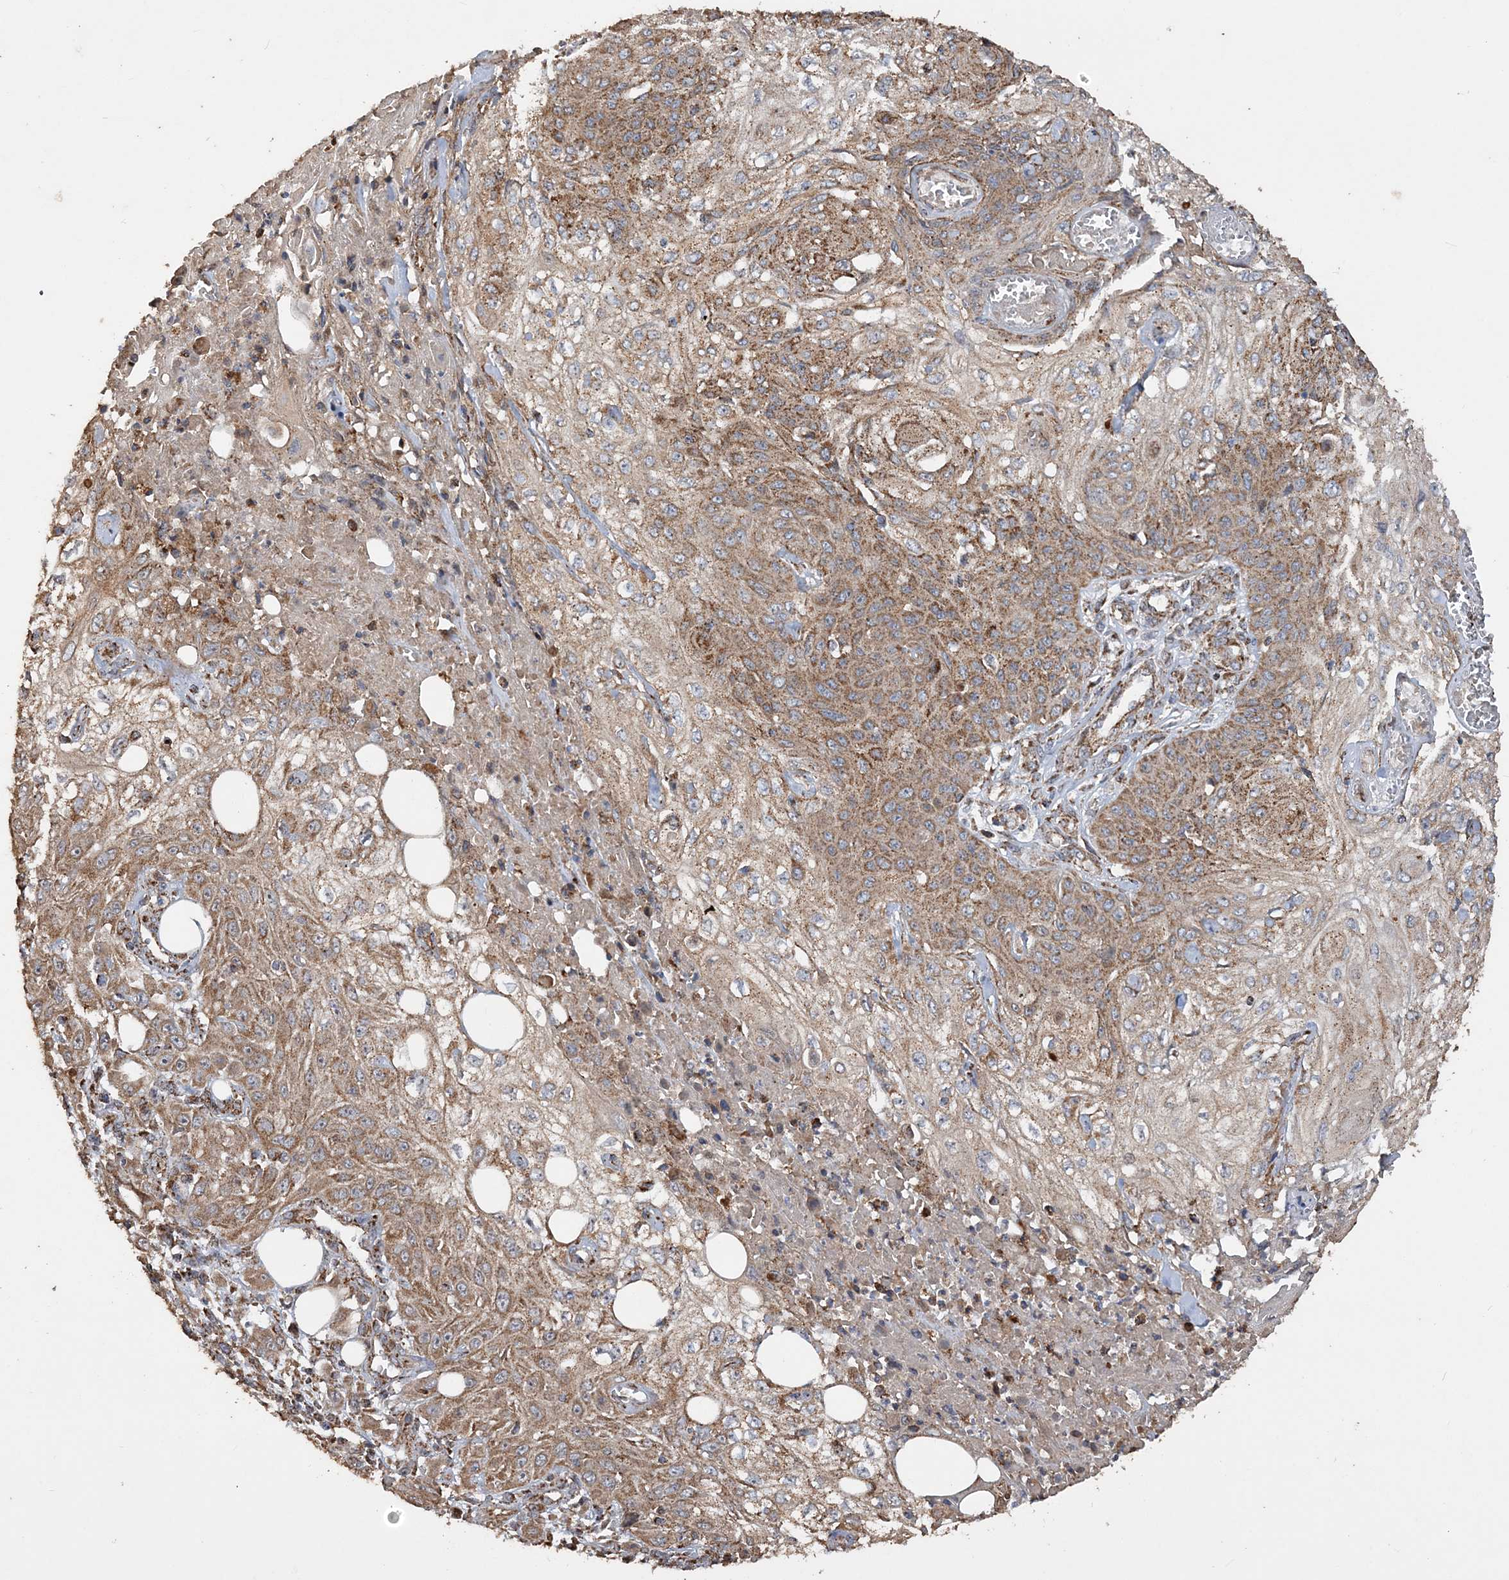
{"staining": {"intensity": "moderate", "quantity": ">75%", "location": "cytoplasmic/membranous"}, "tissue": "skin cancer", "cell_type": "Tumor cells", "image_type": "cancer", "snomed": [{"axis": "morphology", "description": "Squamous cell carcinoma, NOS"}, {"axis": "morphology", "description": "Squamous cell carcinoma, metastatic, NOS"}, {"axis": "topography", "description": "Skin"}, {"axis": "topography", "description": "Lymph node"}], "caption": "Brown immunohistochemical staining in human skin cancer demonstrates moderate cytoplasmic/membranous staining in approximately >75% of tumor cells.", "gene": "POC5", "patient": {"sex": "male", "age": 75}}